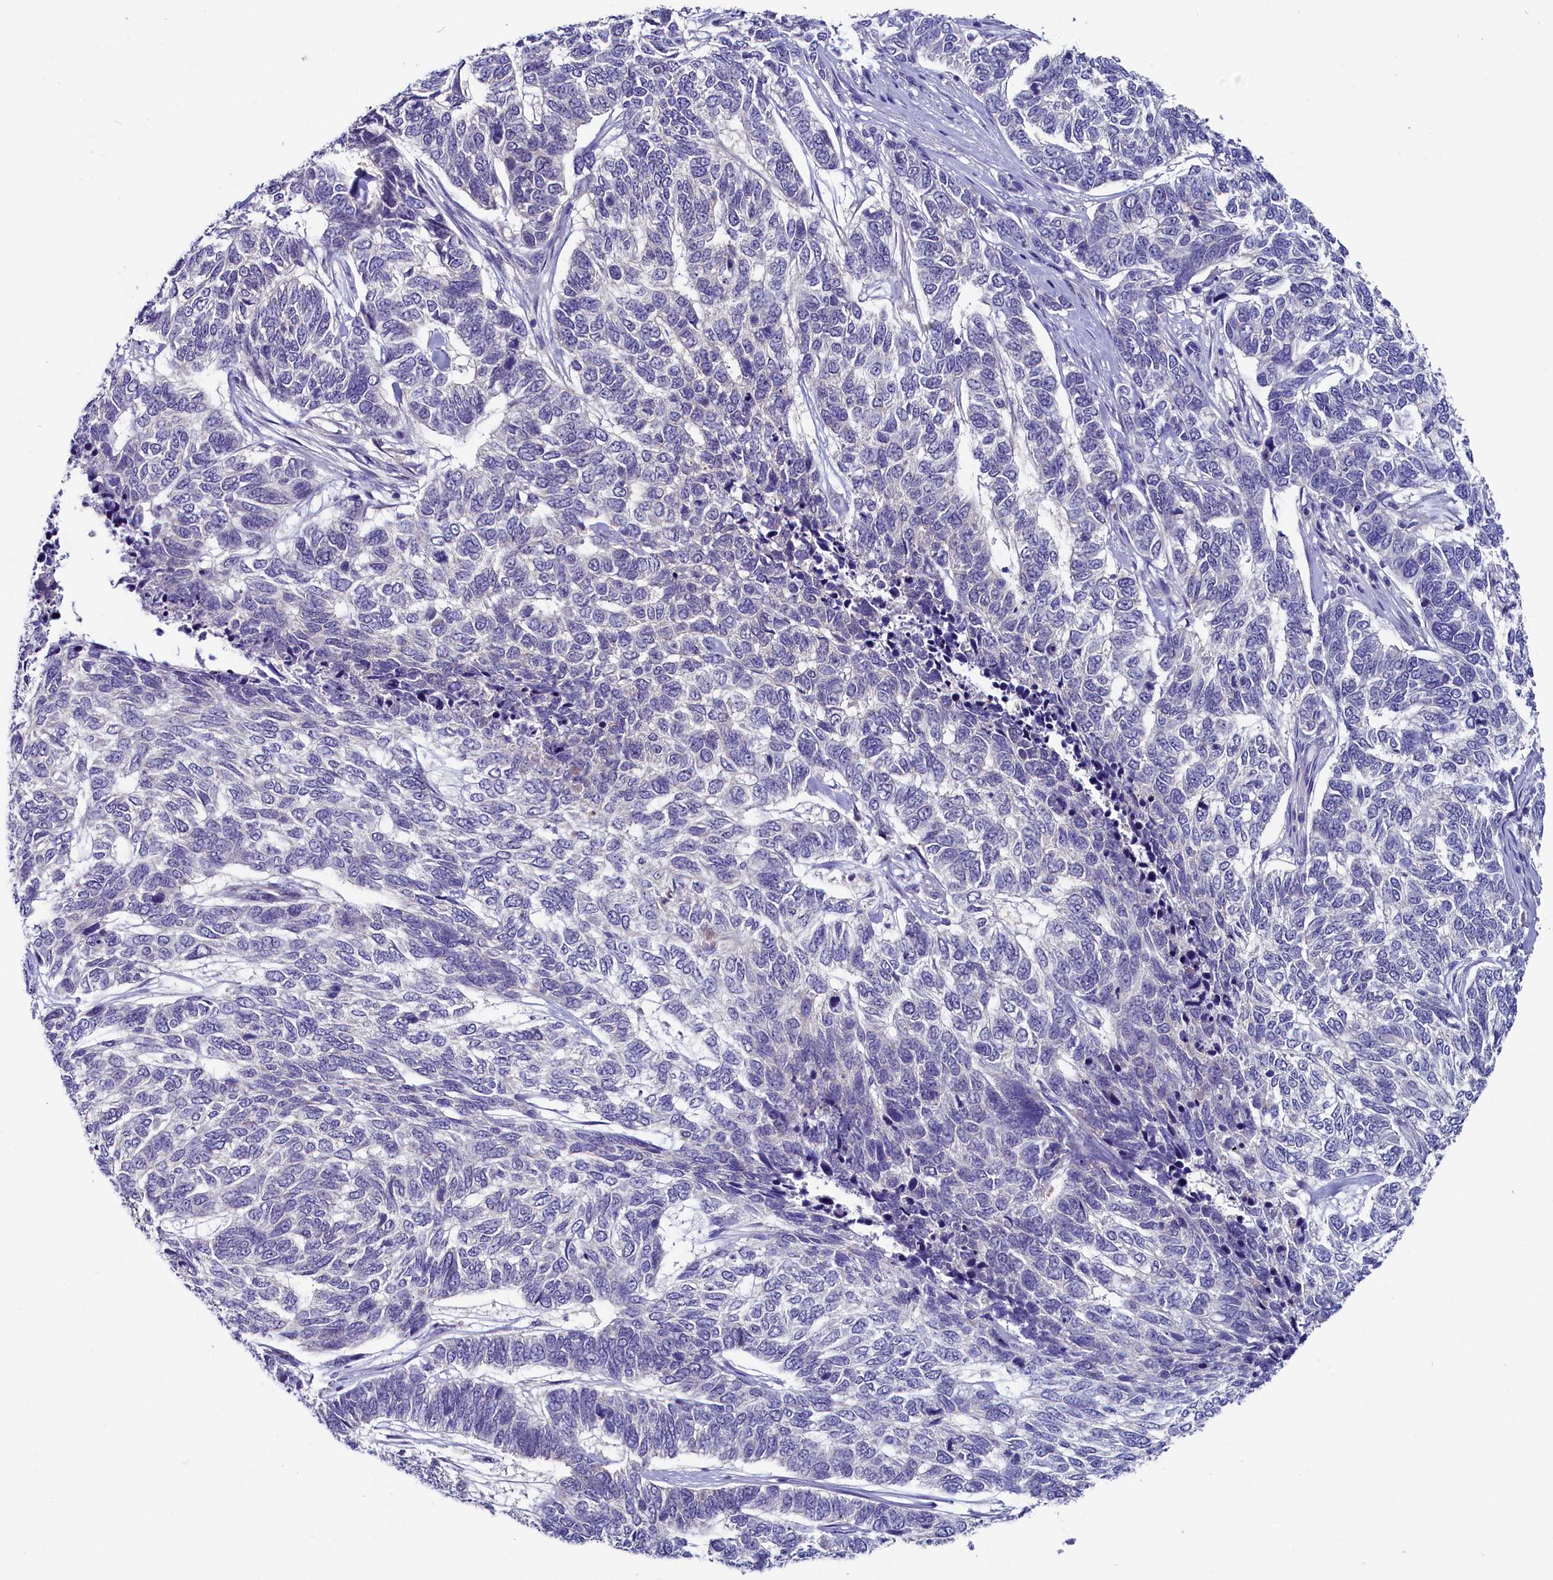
{"staining": {"intensity": "negative", "quantity": "none", "location": "none"}, "tissue": "skin cancer", "cell_type": "Tumor cells", "image_type": "cancer", "snomed": [{"axis": "morphology", "description": "Basal cell carcinoma"}, {"axis": "topography", "description": "Skin"}], "caption": "This is an immunohistochemistry image of human basal cell carcinoma (skin). There is no positivity in tumor cells.", "gene": "CIAPIN1", "patient": {"sex": "female", "age": 65}}